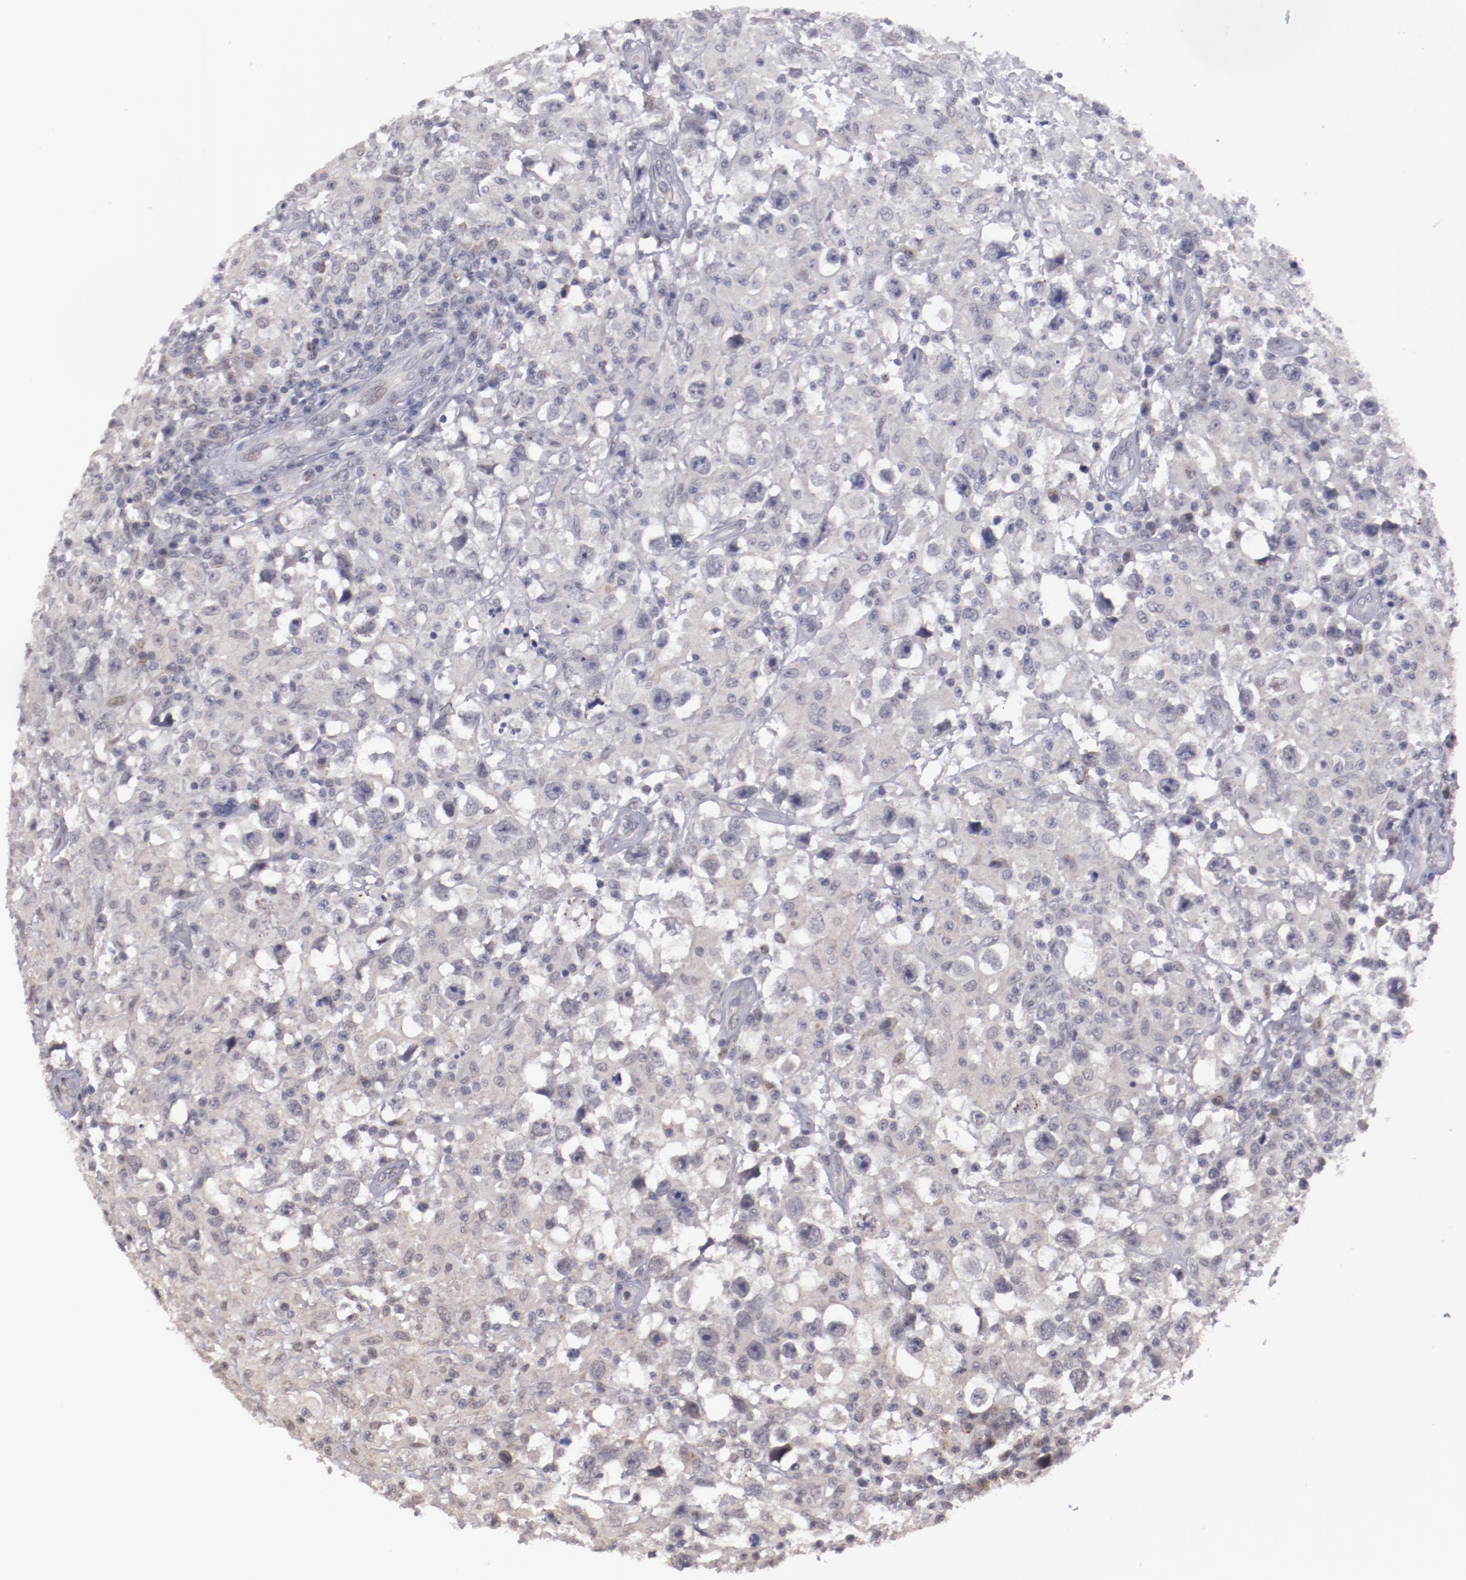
{"staining": {"intensity": "negative", "quantity": "none", "location": "none"}, "tissue": "testis cancer", "cell_type": "Tumor cells", "image_type": "cancer", "snomed": [{"axis": "morphology", "description": "Seminoma, NOS"}, {"axis": "topography", "description": "Testis"}], "caption": "A high-resolution micrograph shows immunohistochemistry staining of testis cancer (seminoma), which displays no significant staining in tumor cells.", "gene": "NRXN3", "patient": {"sex": "male", "age": 34}}